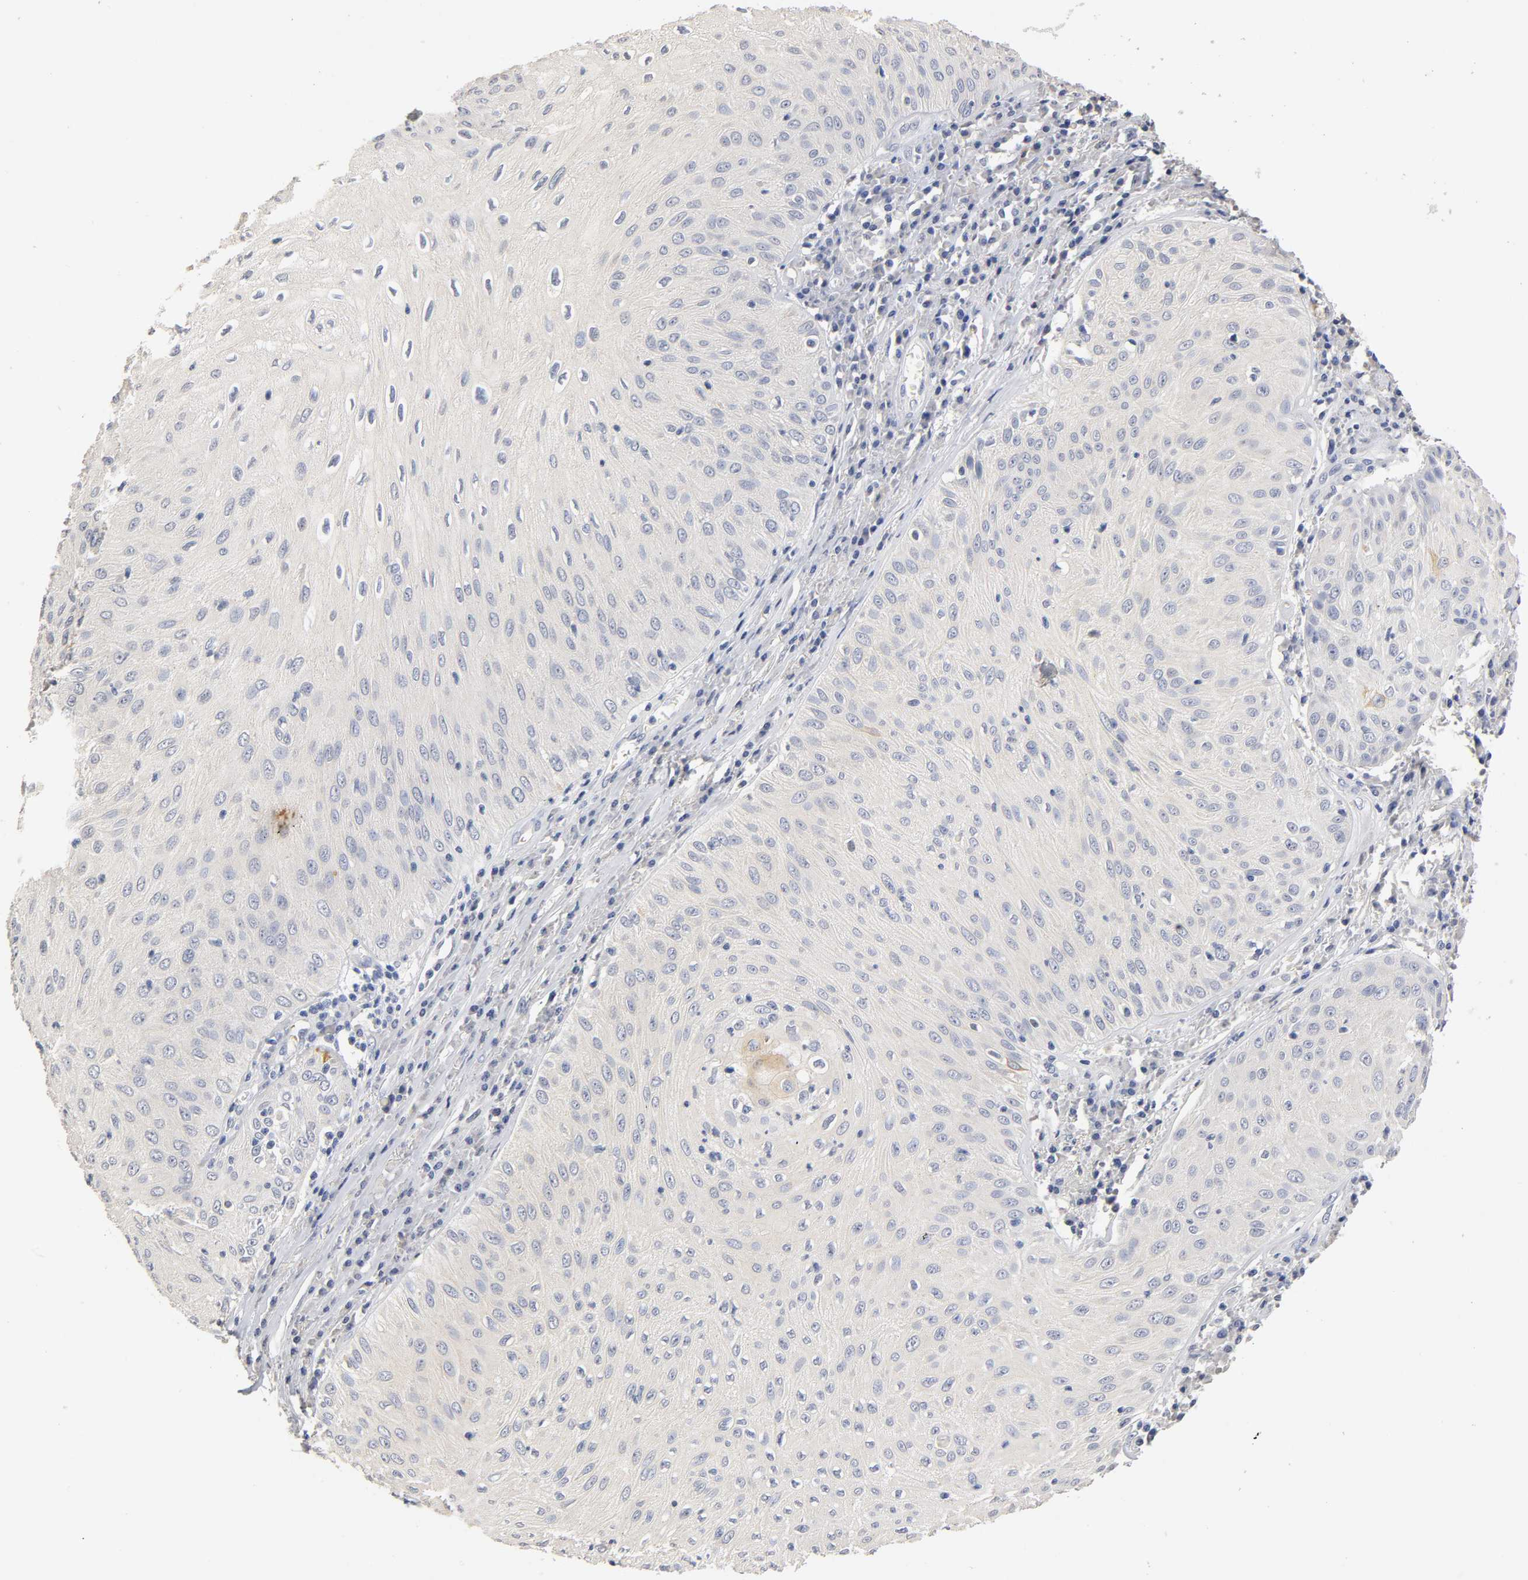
{"staining": {"intensity": "negative", "quantity": "none", "location": "none"}, "tissue": "skin cancer", "cell_type": "Tumor cells", "image_type": "cancer", "snomed": [{"axis": "morphology", "description": "Squamous cell carcinoma, NOS"}, {"axis": "topography", "description": "Skin"}], "caption": "Skin cancer (squamous cell carcinoma) stained for a protein using immunohistochemistry exhibits no expression tumor cells.", "gene": "OVOL1", "patient": {"sex": "male", "age": 65}}